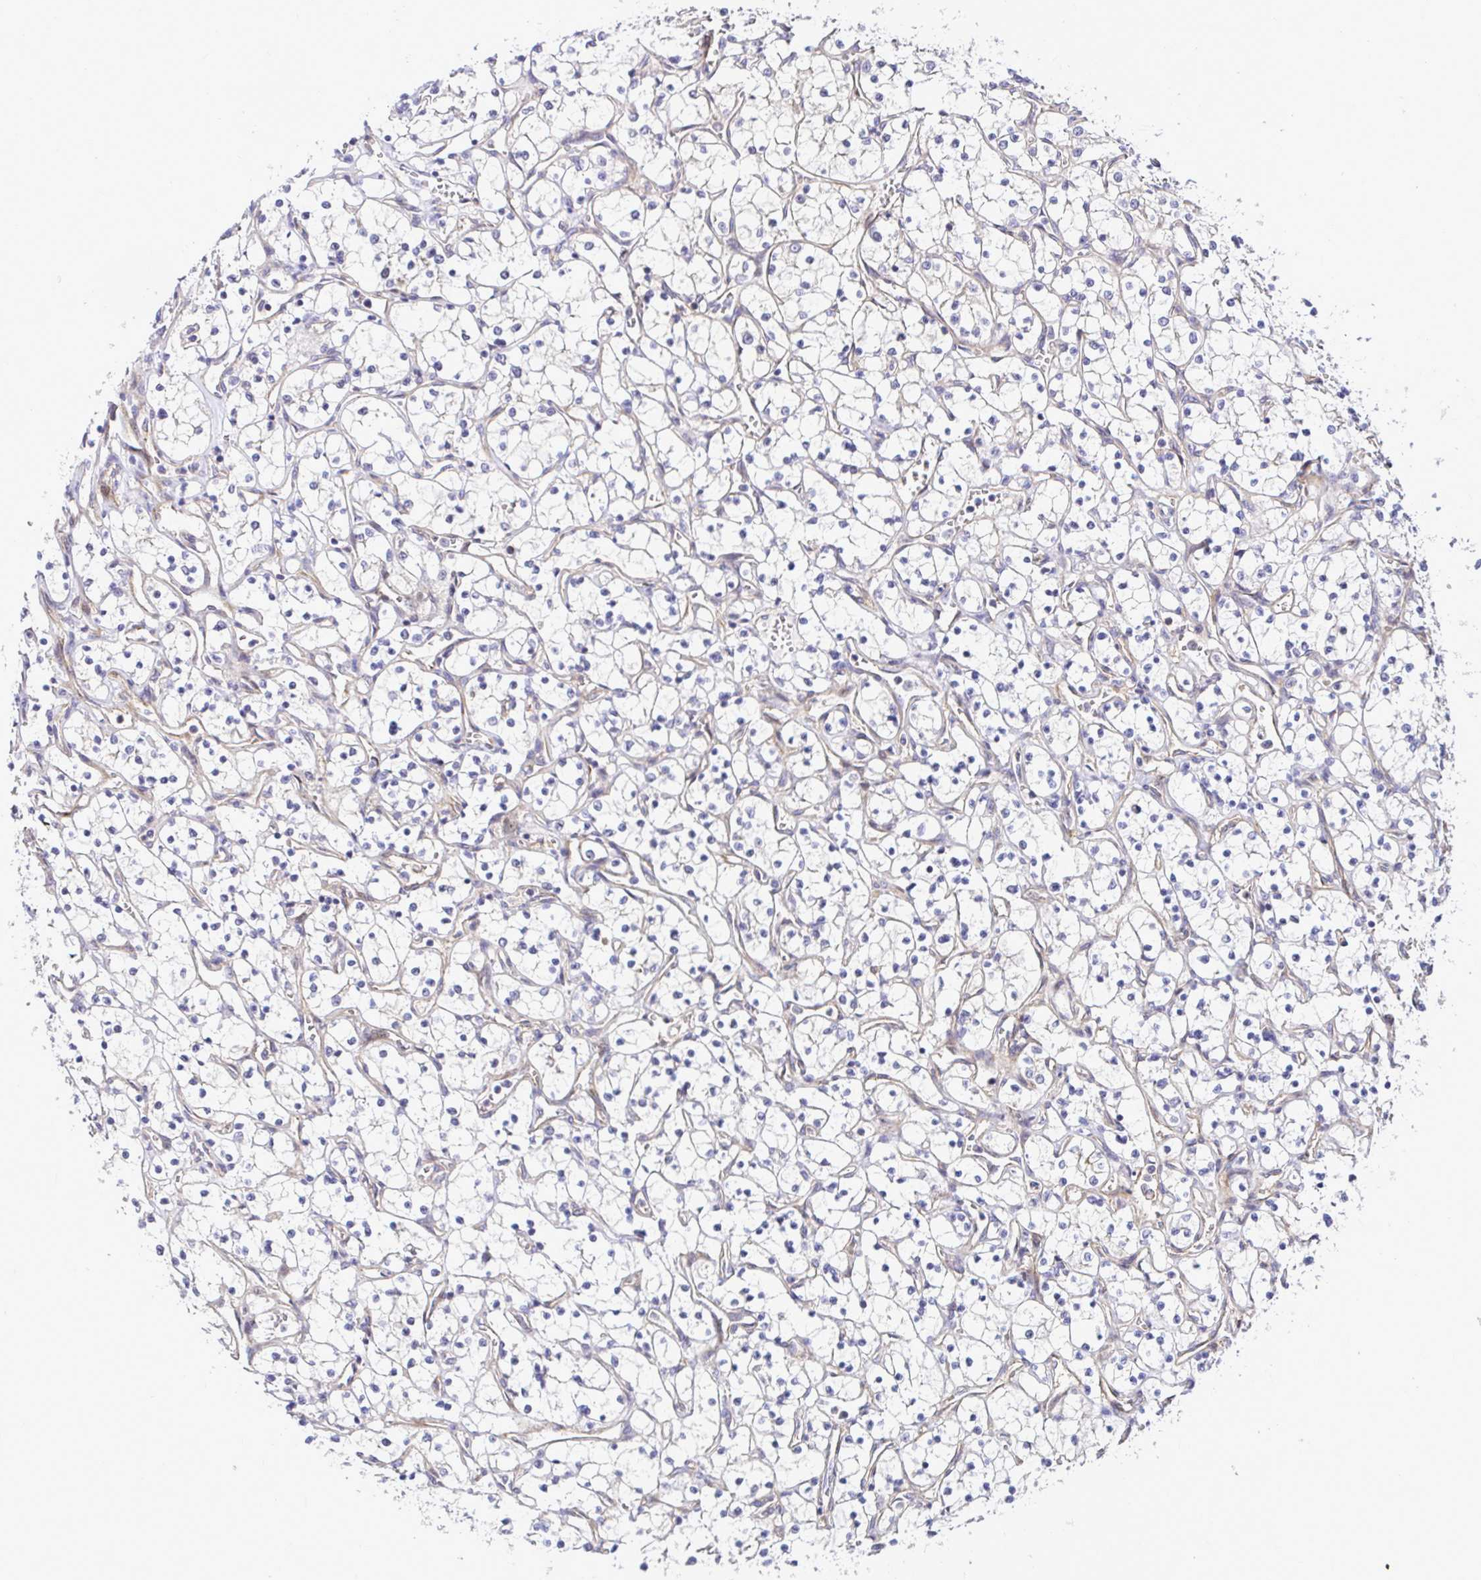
{"staining": {"intensity": "negative", "quantity": "none", "location": "none"}, "tissue": "renal cancer", "cell_type": "Tumor cells", "image_type": "cancer", "snomed": [{"axis": "morphology", "description": "Adenocarcinoma, NOS"}, {"axis": "topography", "description": "Kidney"}], "caption": "The immunohistochemistry photomicrograph has no significant expression in tumor cells of renal cancer (adenocarcinoma) tissue.", "gene": "TRIM55", "patient": {"sex": "female", "age": 69}}